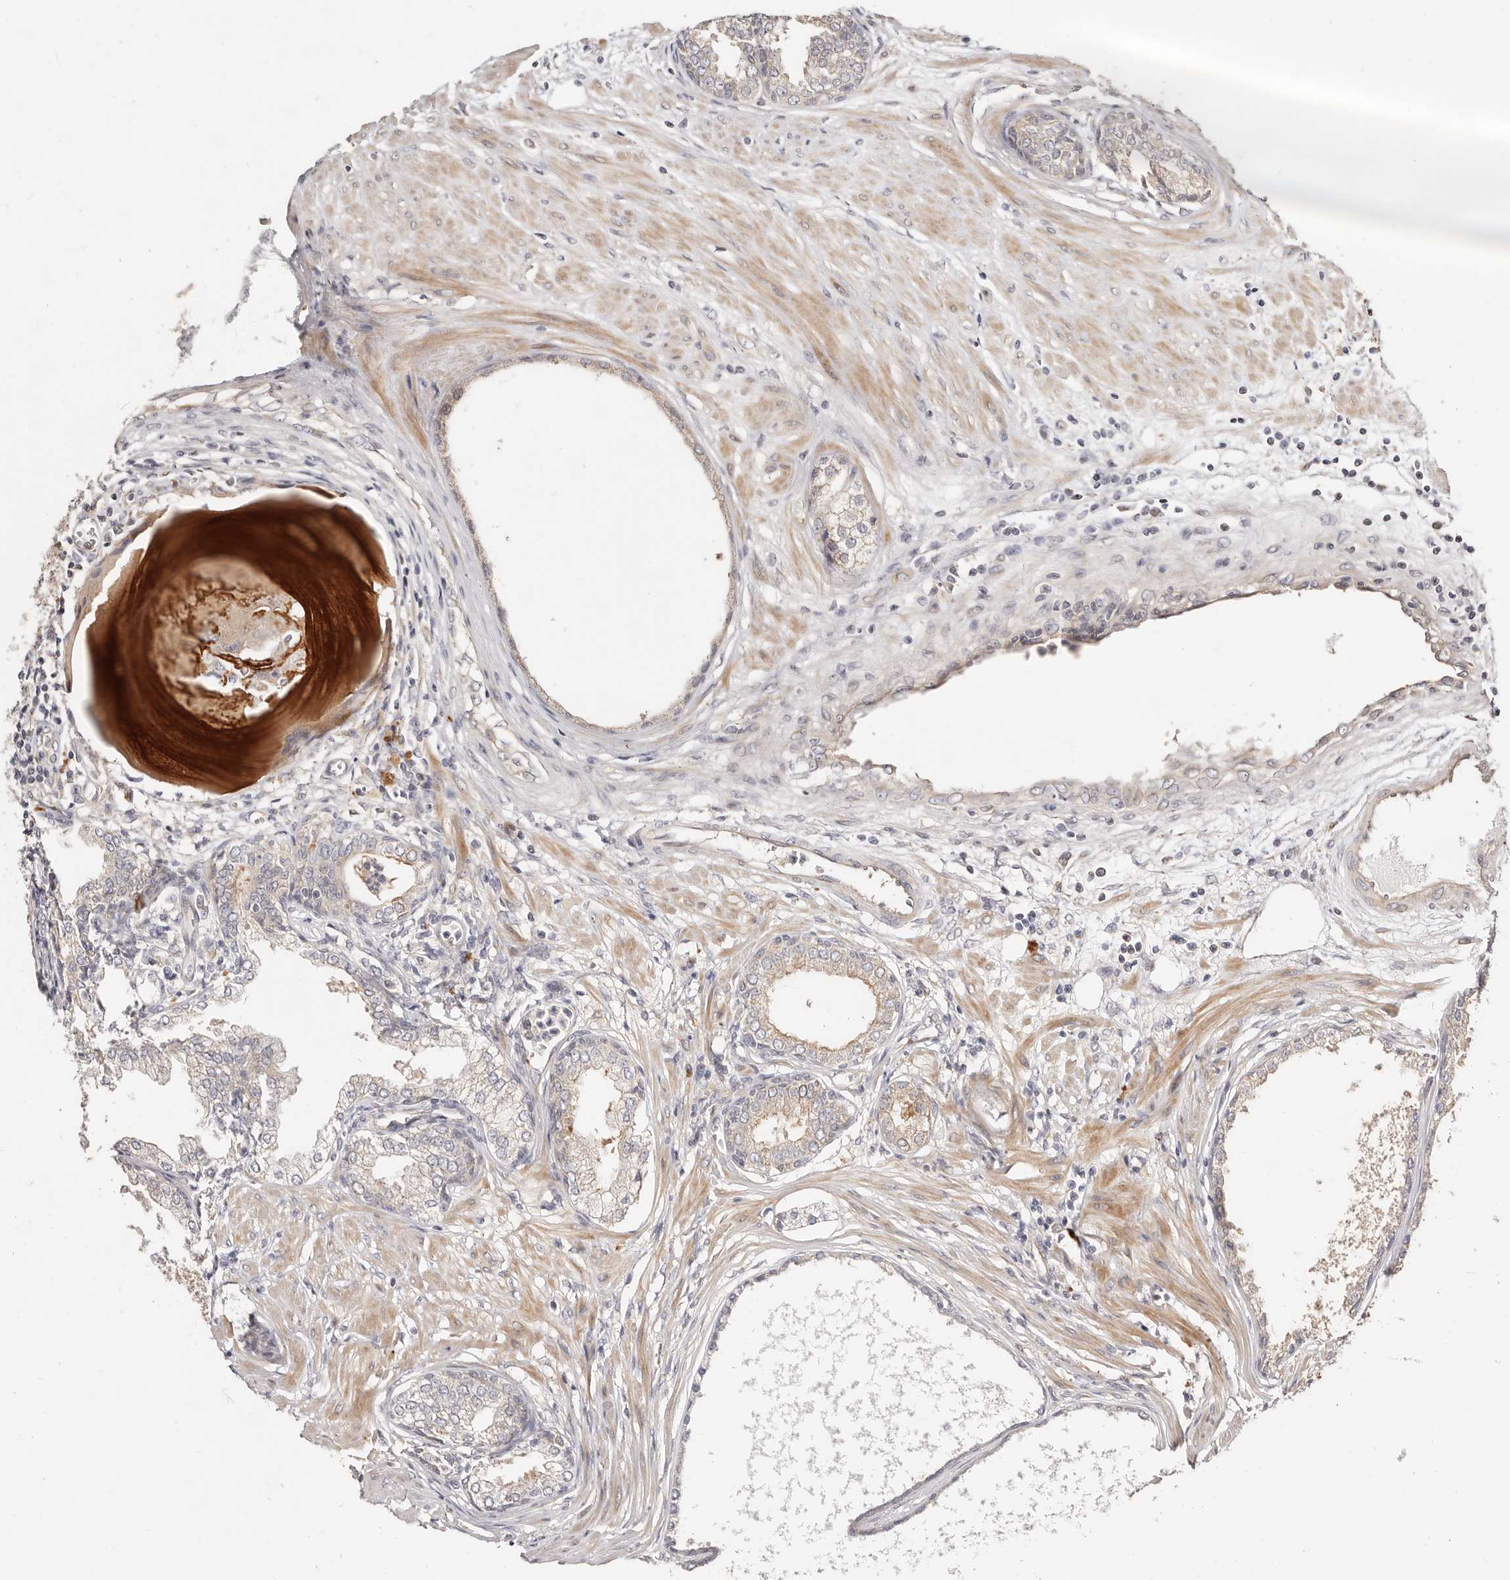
{"staining": {"intensity": "weak", "quantity": ">75%", "location": "cytoplasmic/membranous"}, "tissue": "prostate cancer", "cell_type": "Tumor cells", "image_type": "cancer", "snomed": [{"axis": "morphology", "description": "Adenocarcinoma, High grade"}, {"axis": "topography", "description": "Prostate"}], "caption": "Tumor cells reveal weak cytoplasmic/membranous expression in approximately >75% of cells in prostate cancer (high-grade adenocarcinoma).", "gene": "USP33", "patient": {"sex": "male", "age": 62}}